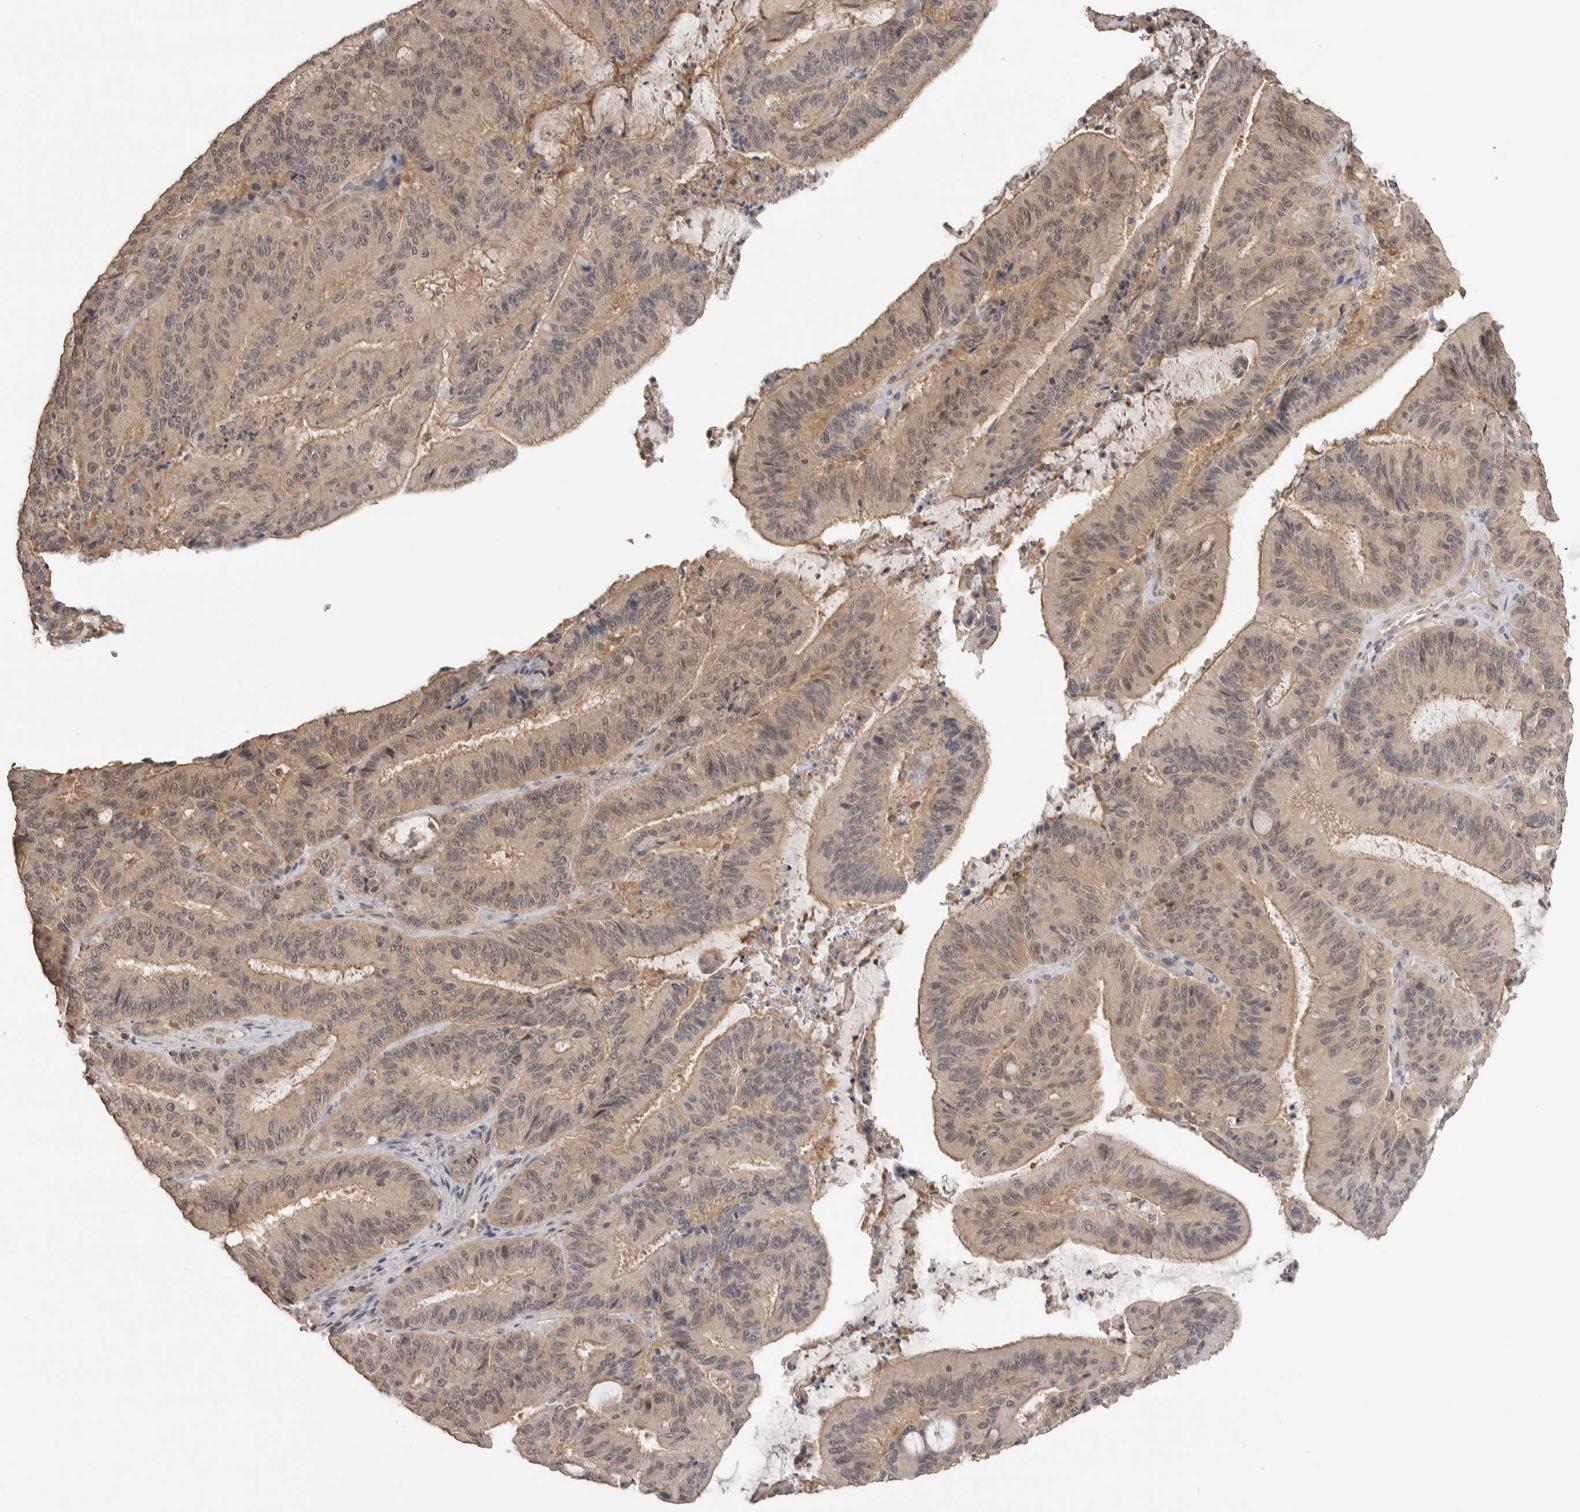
{"staining": {"intensity": "weak", "quantity": "25%-75%", "location": "cytoplasmic/membranous,nuclear"}, "tissue": "liver cancer", "cell_type": "Tumor cells", "image_type": "cancer", "snomed": [{"axis": "morphology", "description": "Normal tissue, NOS"}, {"axis": "morphology", "description": "Cholangiocarcinoma"}, {"axis": "topography", "description": "Liver"}, {"axis": "topography", "description": "Peripheral nerve tissue"}], "caption": "Brown immunohistochemical staining in human liver cancer shows weak cytoplasmic/membranous and nuclear expression in about 25%-75% of tumor cells. (DAB IHC, brown staining for protein, blue staining for nuclei).", "gene": "MAP2K1", "patient": {"sex": "female", "age": 73}}